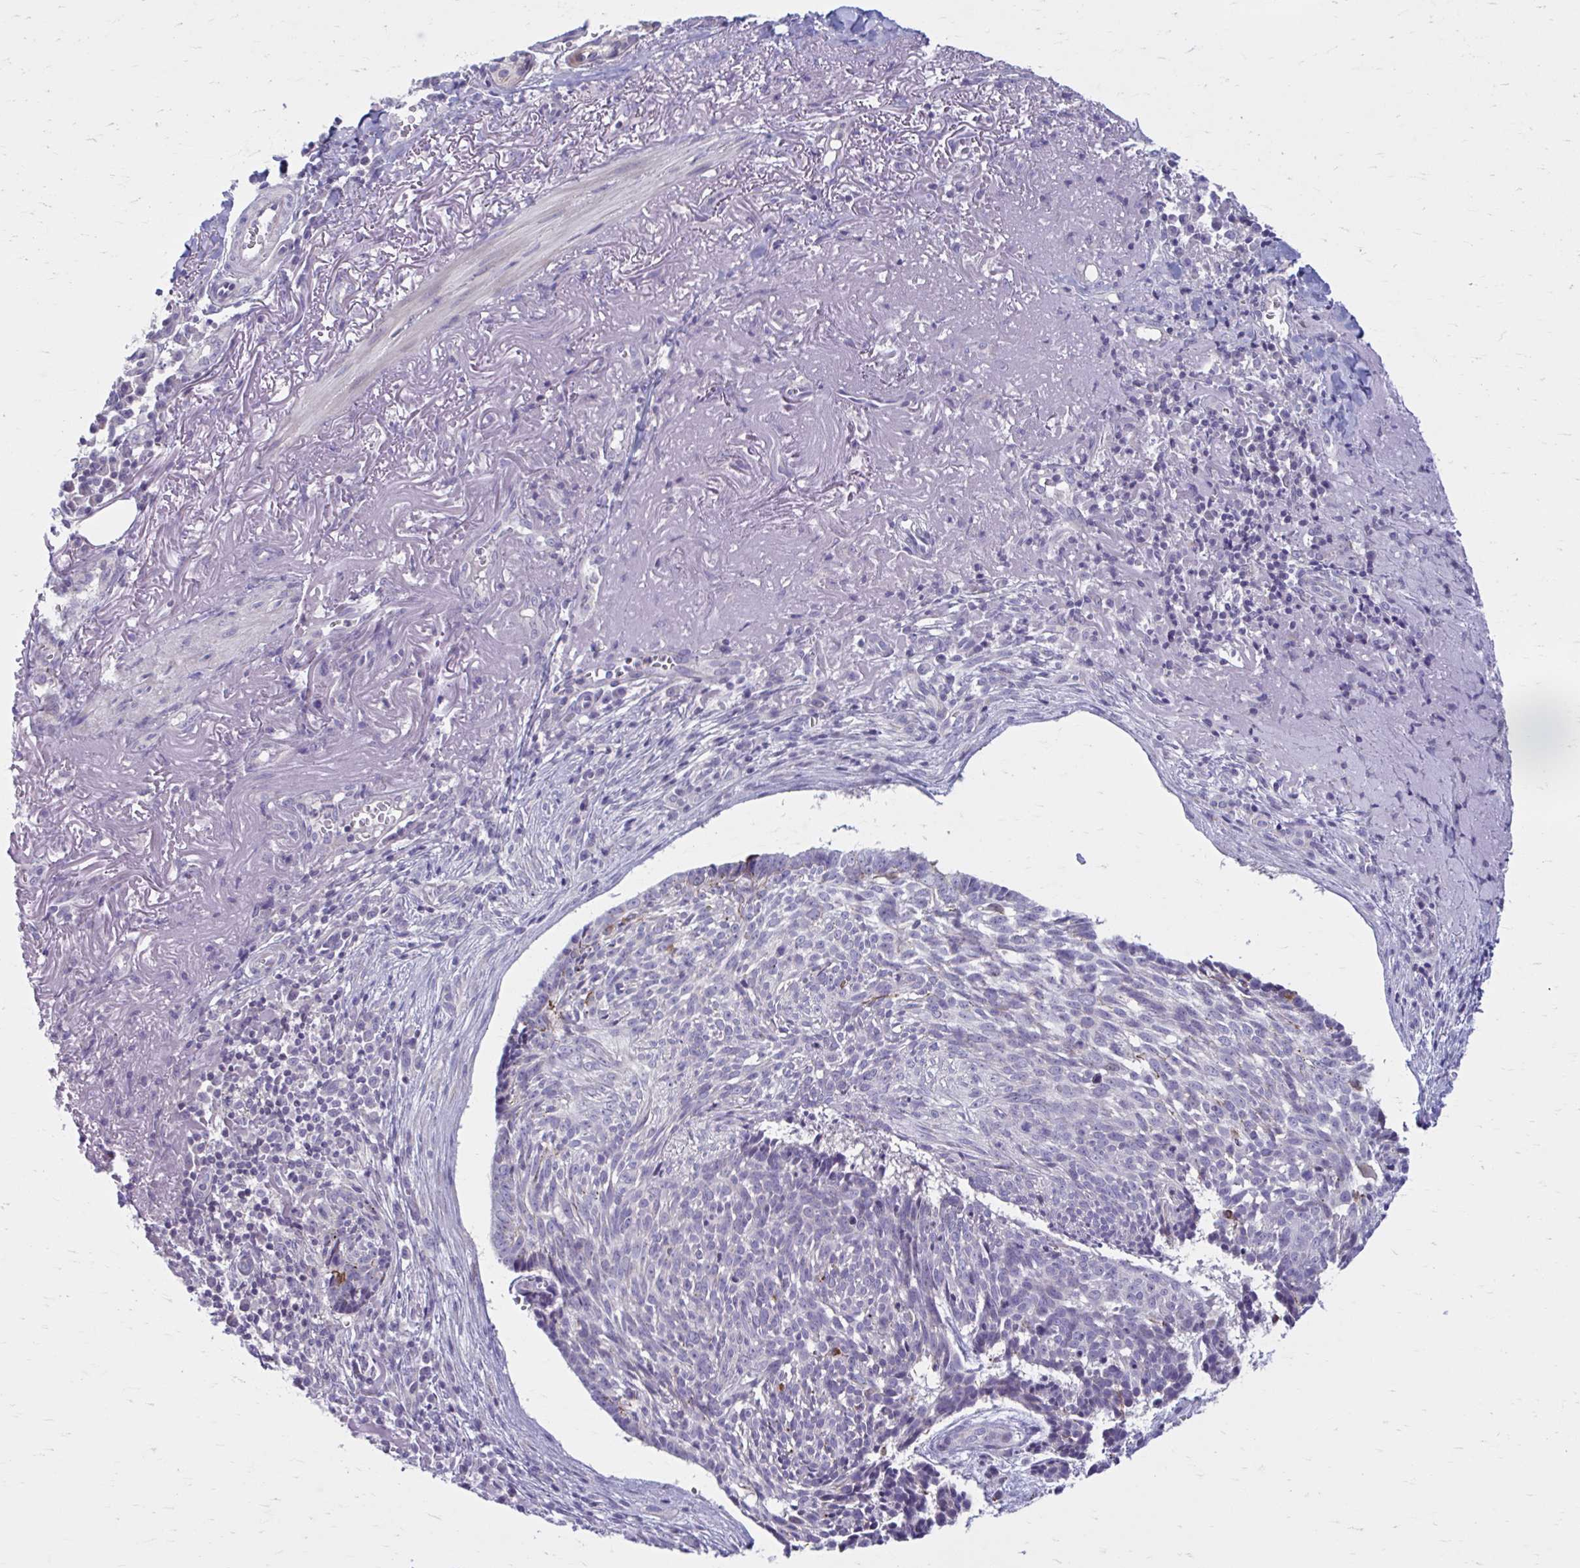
{"staining": {"intensity": "weak", "quantity": "25%-75%", "location": "cytoplasmic/membranous"}, "tissue": "skin cancer", "cell_type": "Tumor cells", "image_type": "cancer", "snomed": [{"axis": "morphology", "description": "Basal cell carcinoma"}, {"axis": "topography", "description": "Skin"}, {"axis": "topography", "description": "Skin of face"}], "caption": "Immunohistochemistry staining of skin cancer, which displays low levels of weak cytoplasmic/membranous positivity in about 25%-75% of tumor cells indicating weak cytoplasmic/membranous protein positivity. The staining was performed using DAB (3,3'-diaminobenzidine) (brown) for protein detection and nuclei were counterstained in hematoxylin (blue).", "gene": "CHST3", "patient": {"sex": "female", "age": 95}}